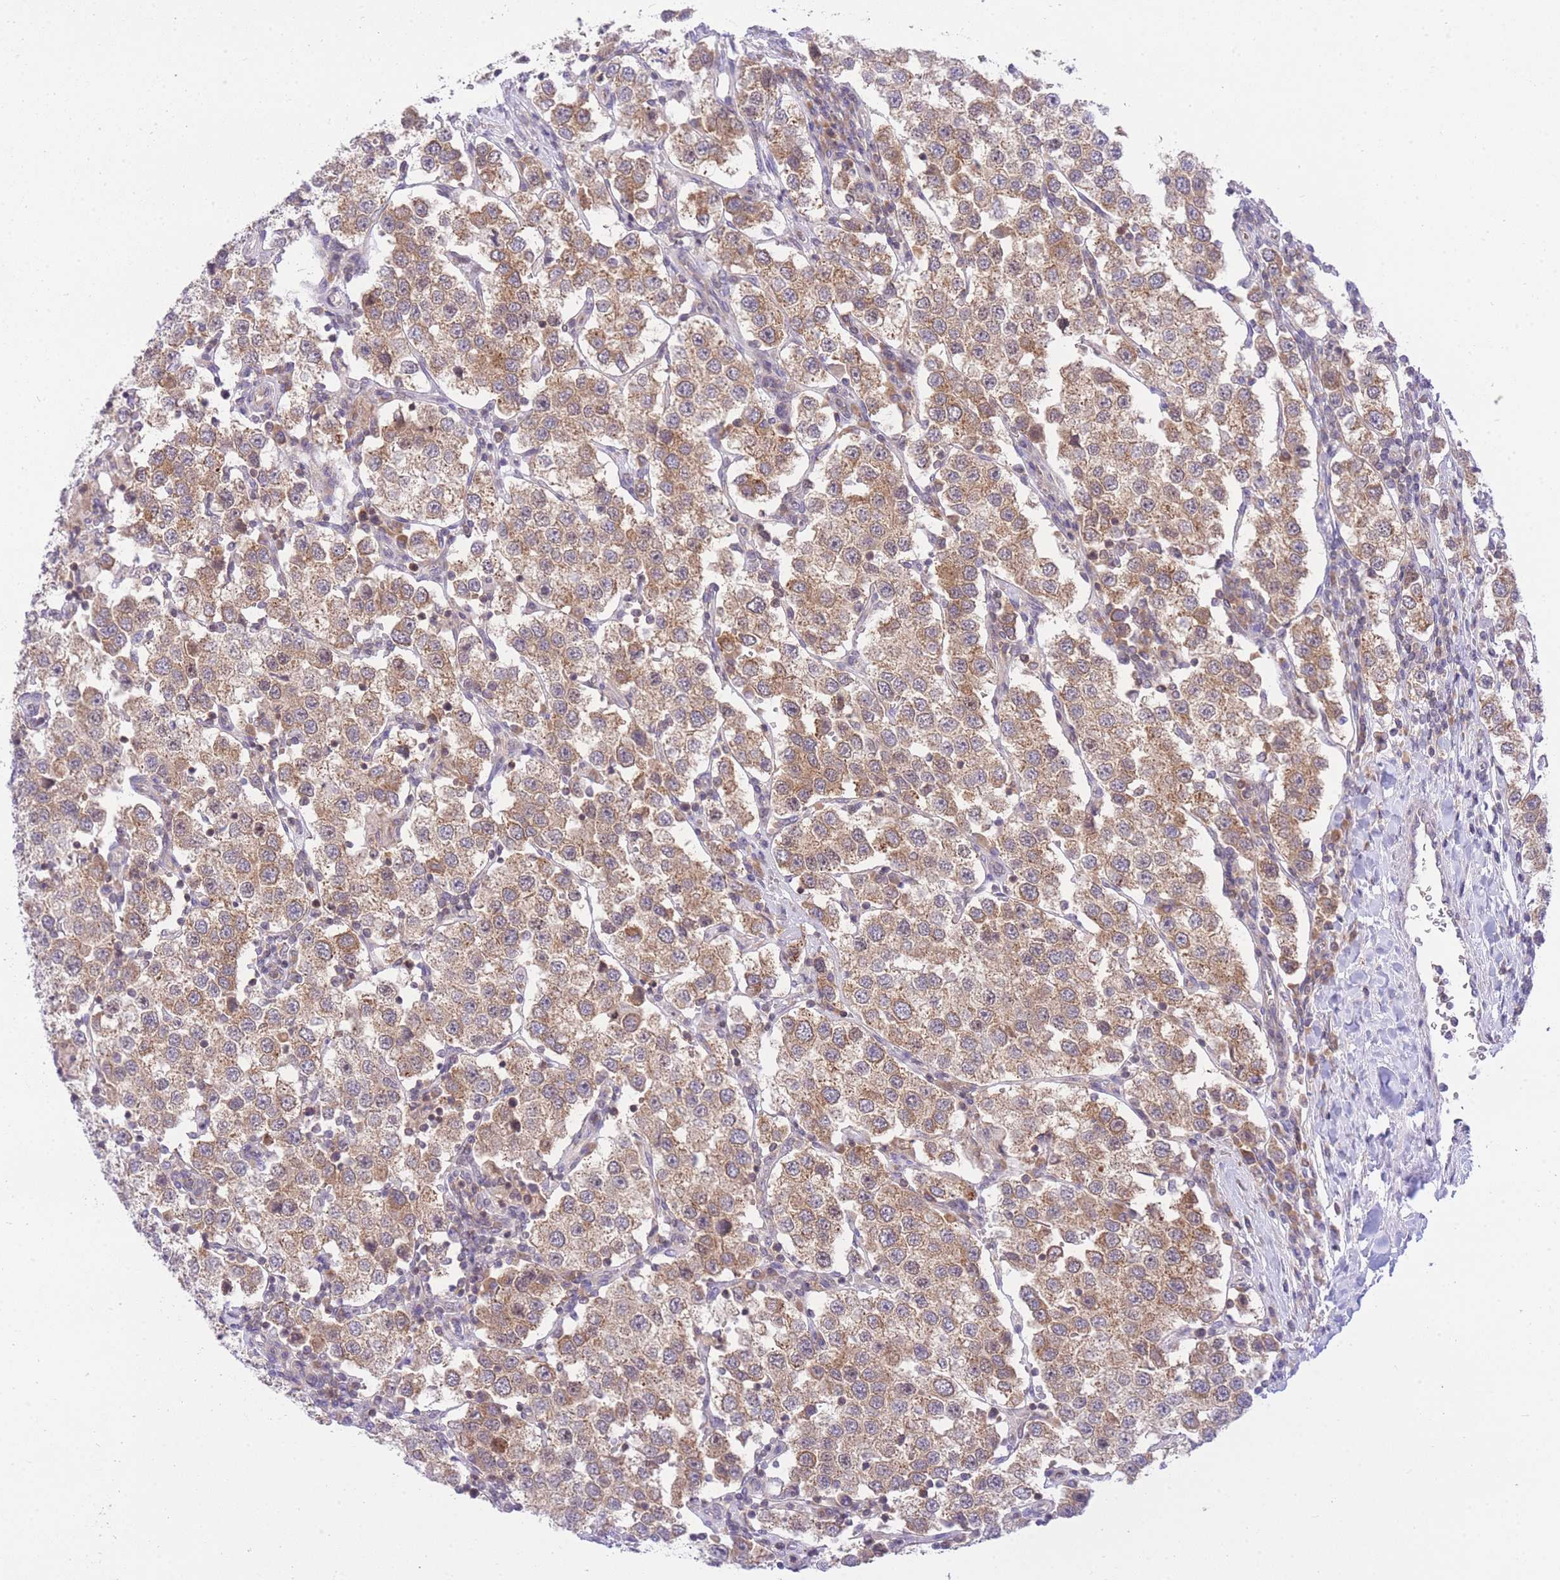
{"staining": {"intensity": "moderate", "quantity": ">75%", "location": "cytoplasmic/membranous"}, "tissue": "testis cancer", "cell_type": "Tumor cells", "image_type": "cancer", "snomed": [{"axis": "morphology", "description": "Seminoma, NOS"}, {"axis": "topography", "description": "Testis"}], "caption": "High-magnification brightfield microscopy of seminoma (testis) stained with DAB (3,3'-diaminobenzidine) (brown) and counterstained with hematoxylin (blue). tumor cells exhibit moderate cytoplasmic/membranous staining is present in about>75% of cells.", "gene": "EIF2B2", "patient": {"sex": "male", "age": 37}}